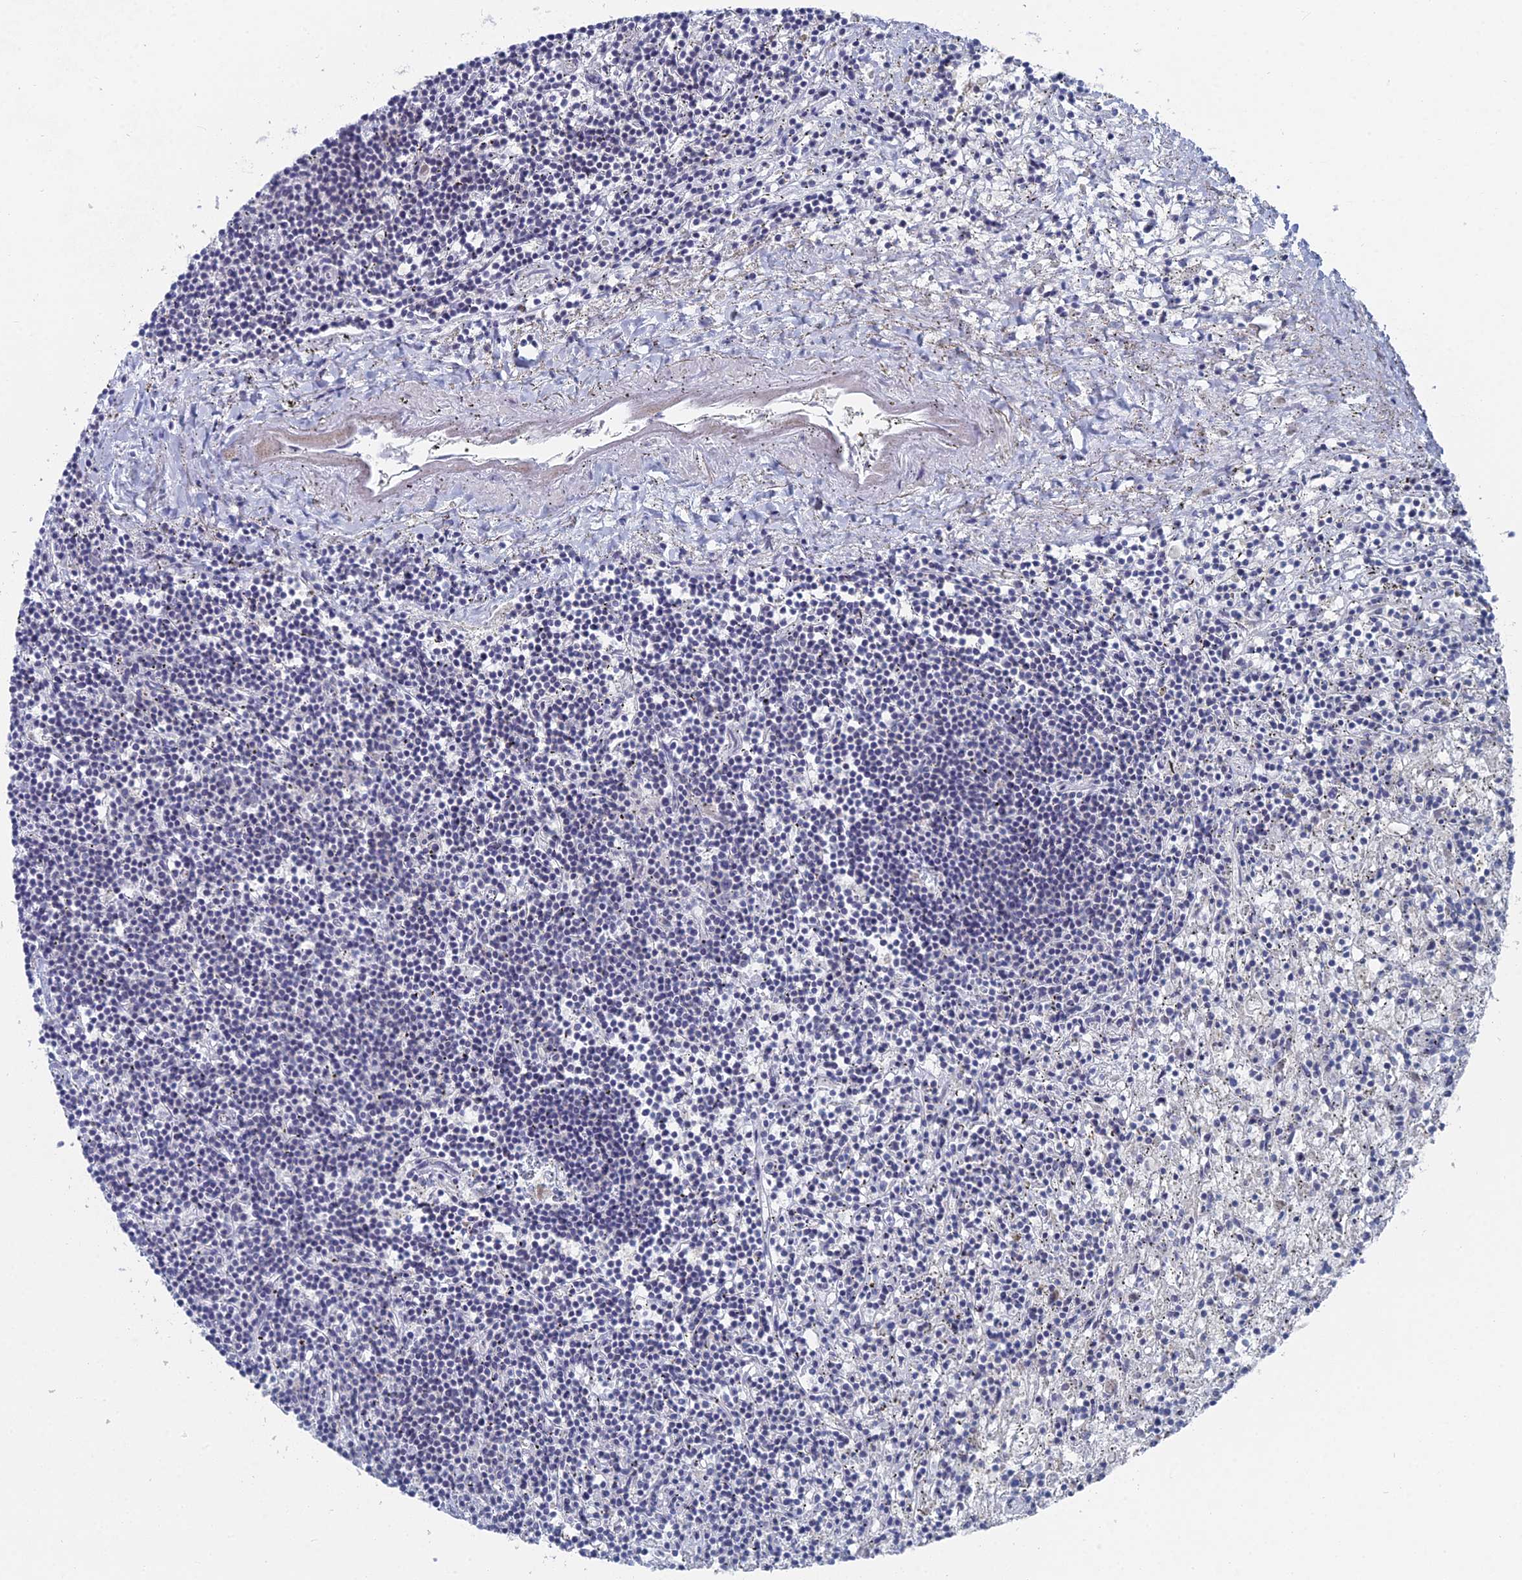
{"staining": {"intensity": "negative", "quantity": "none", "location": "none"}, "tissue": "lymphoma", "cell_type": "Tumor cells", "image_type": "cancer", "snomed": [{"axis": "morphology", "description": "Malignant lymphoma, non-Hodgkin's type, Low grade"}, {"axis": "topography", "description": "Spleen"}], "caption": "Tumor cells show no significant protein staining in low-grade malignant lymphoma, non-Hodgkin's type.", "gene": "CCDC149", "patient": {"sex": "male", "age": 76}}